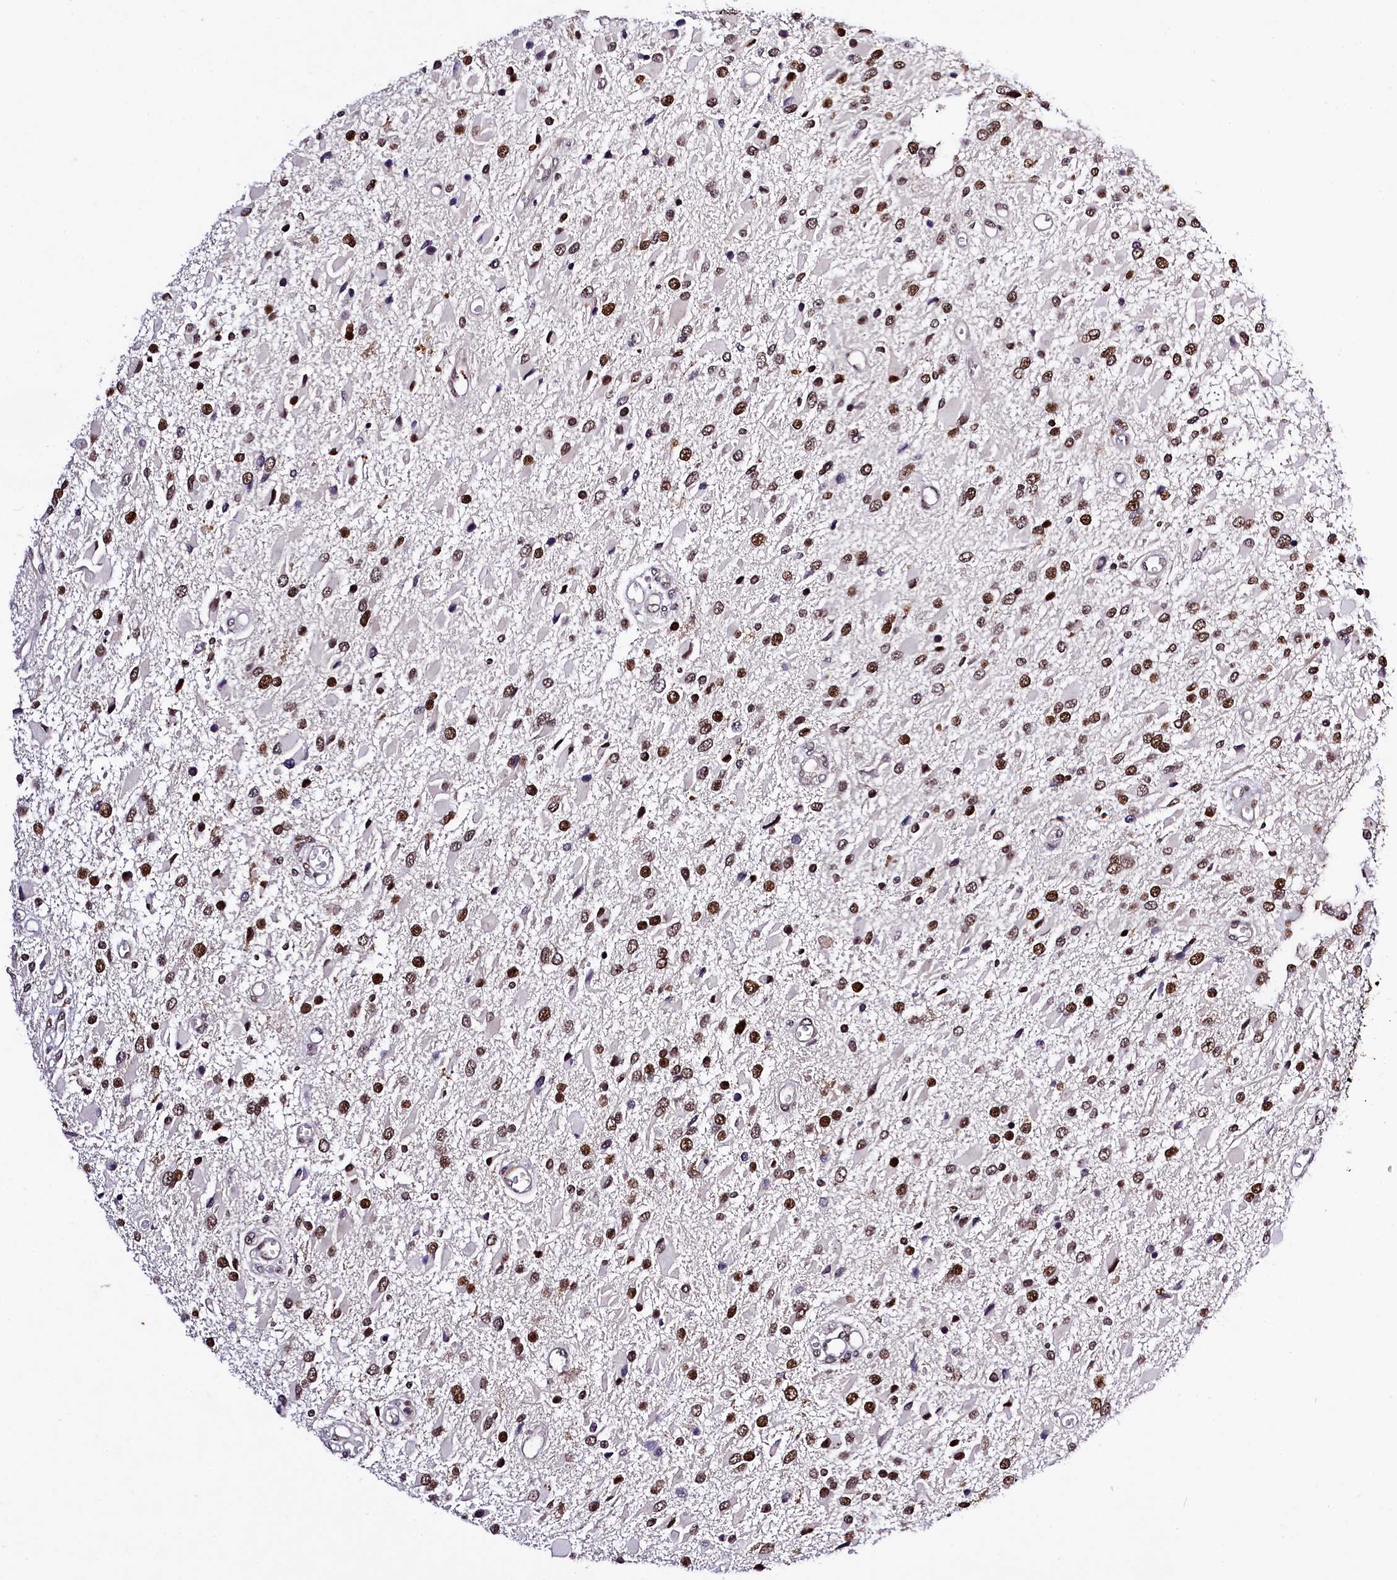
{"staining": {"intensity": "strong", "quantity": ">75%", "location": "nuclear"}, "tissue": "glioma", "cell_type": "Tumor cells", "image_type": "cancer", "snomed": [{"axis": "morphology", "description": "Glioma, malignant, High grade"}, {"axis": "topography", "description": "Brain"}], "caption": "Immunohistochemical staining of human malignant high-grade glioma reveals high levels of strong nuclear staining in approximately >75% of tumor cells.", "gene": "SAMD10", "patient": {"sex": "male", "age": 53}}